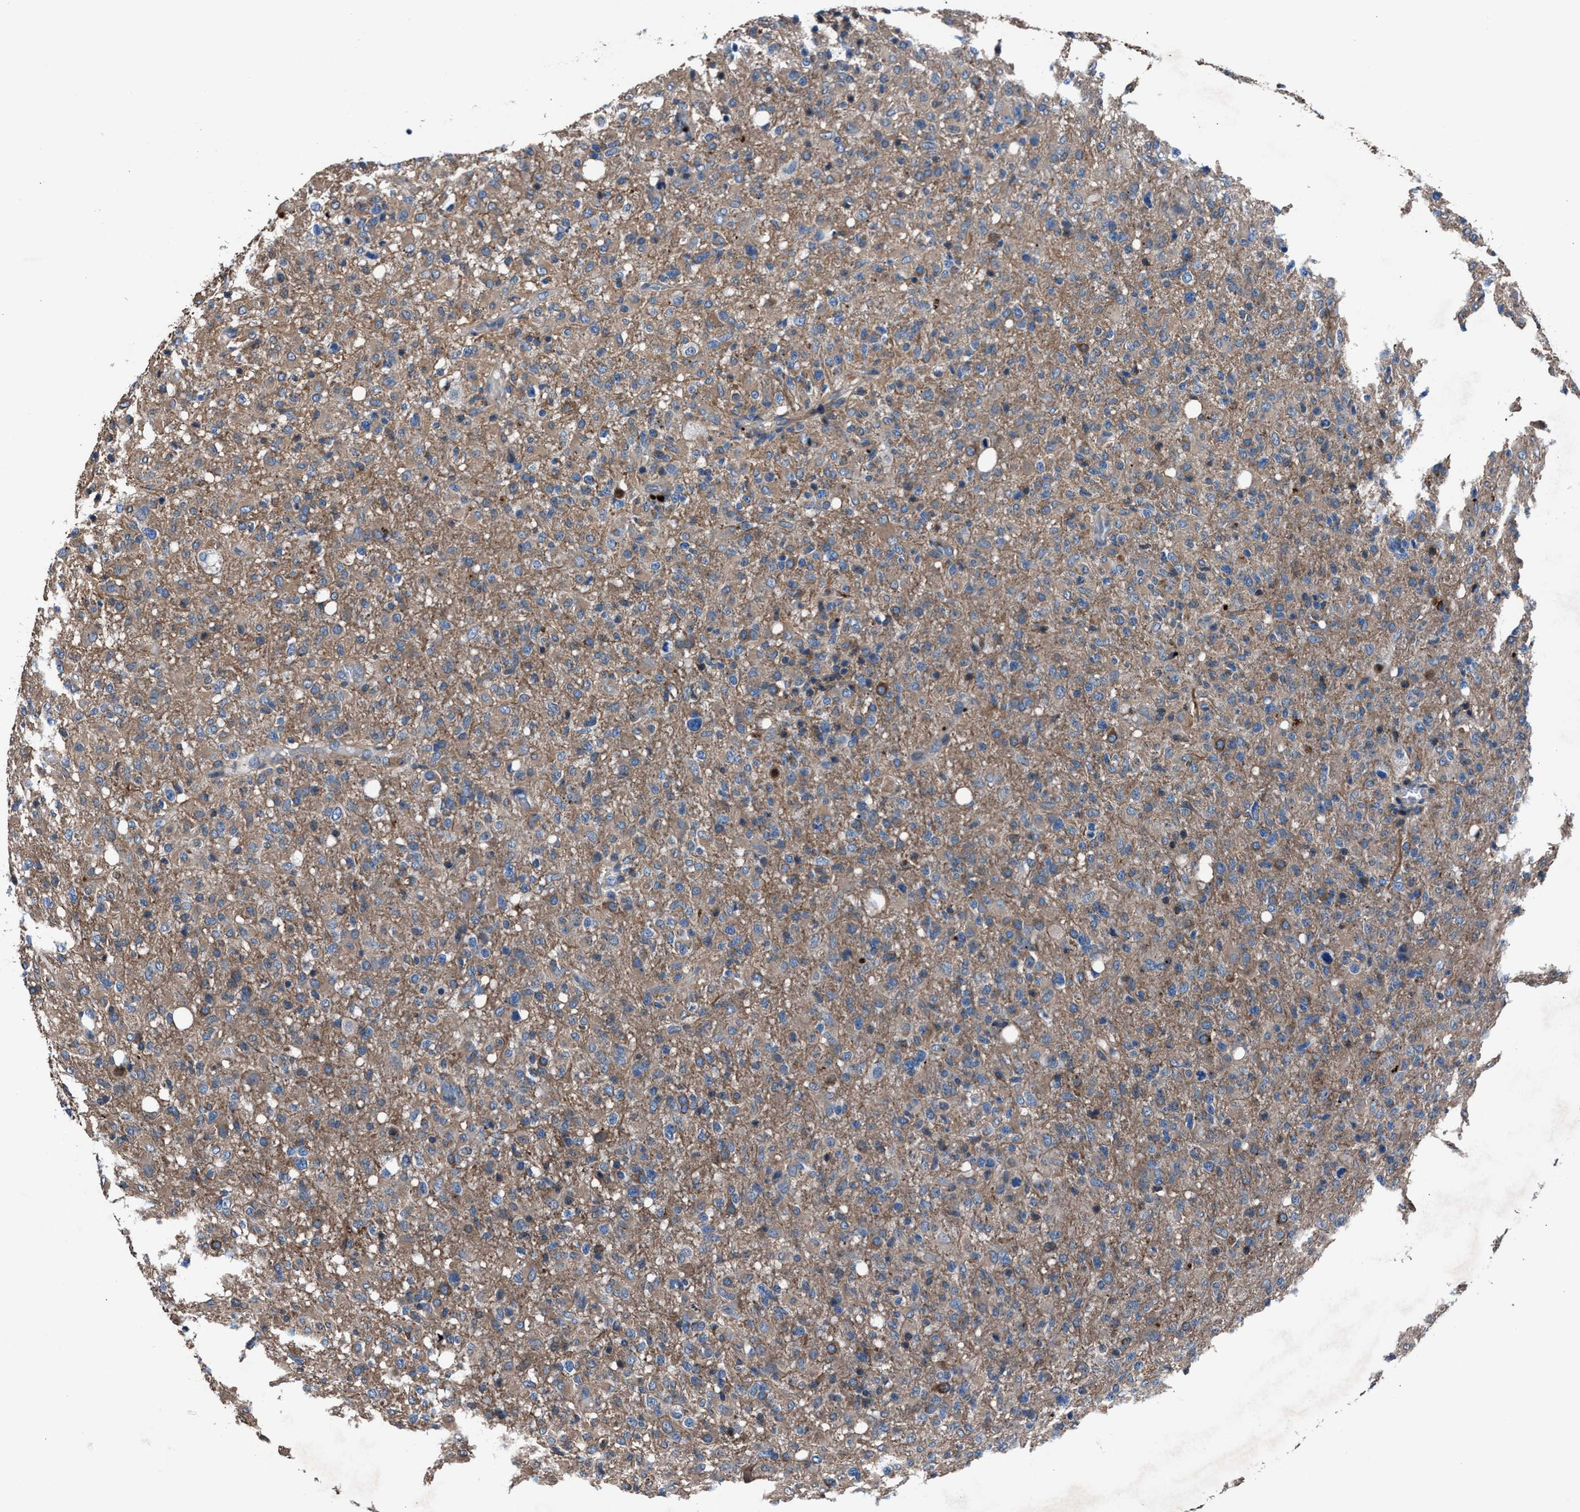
{"staining": {"intensity": "moderate", "quantity": ">75%", "location": "cytoplasmic/membranous"}, "tissue": "glioma", "cell_type": "Tumor cells", "image_type": "cancer", "snomed": [{"axis": "morphology", "description": "Glioma, malignant, High grade"}, {"axis": "topography", "description": "Brain"}], "caption": "Human glioma stained with a brown dye reveals moderate cytoplasmic/membranous positive staining in approximately >75% of tumor cells.", "gene": "MFSD11", "patient": {"sex": "female", "age": 57}}